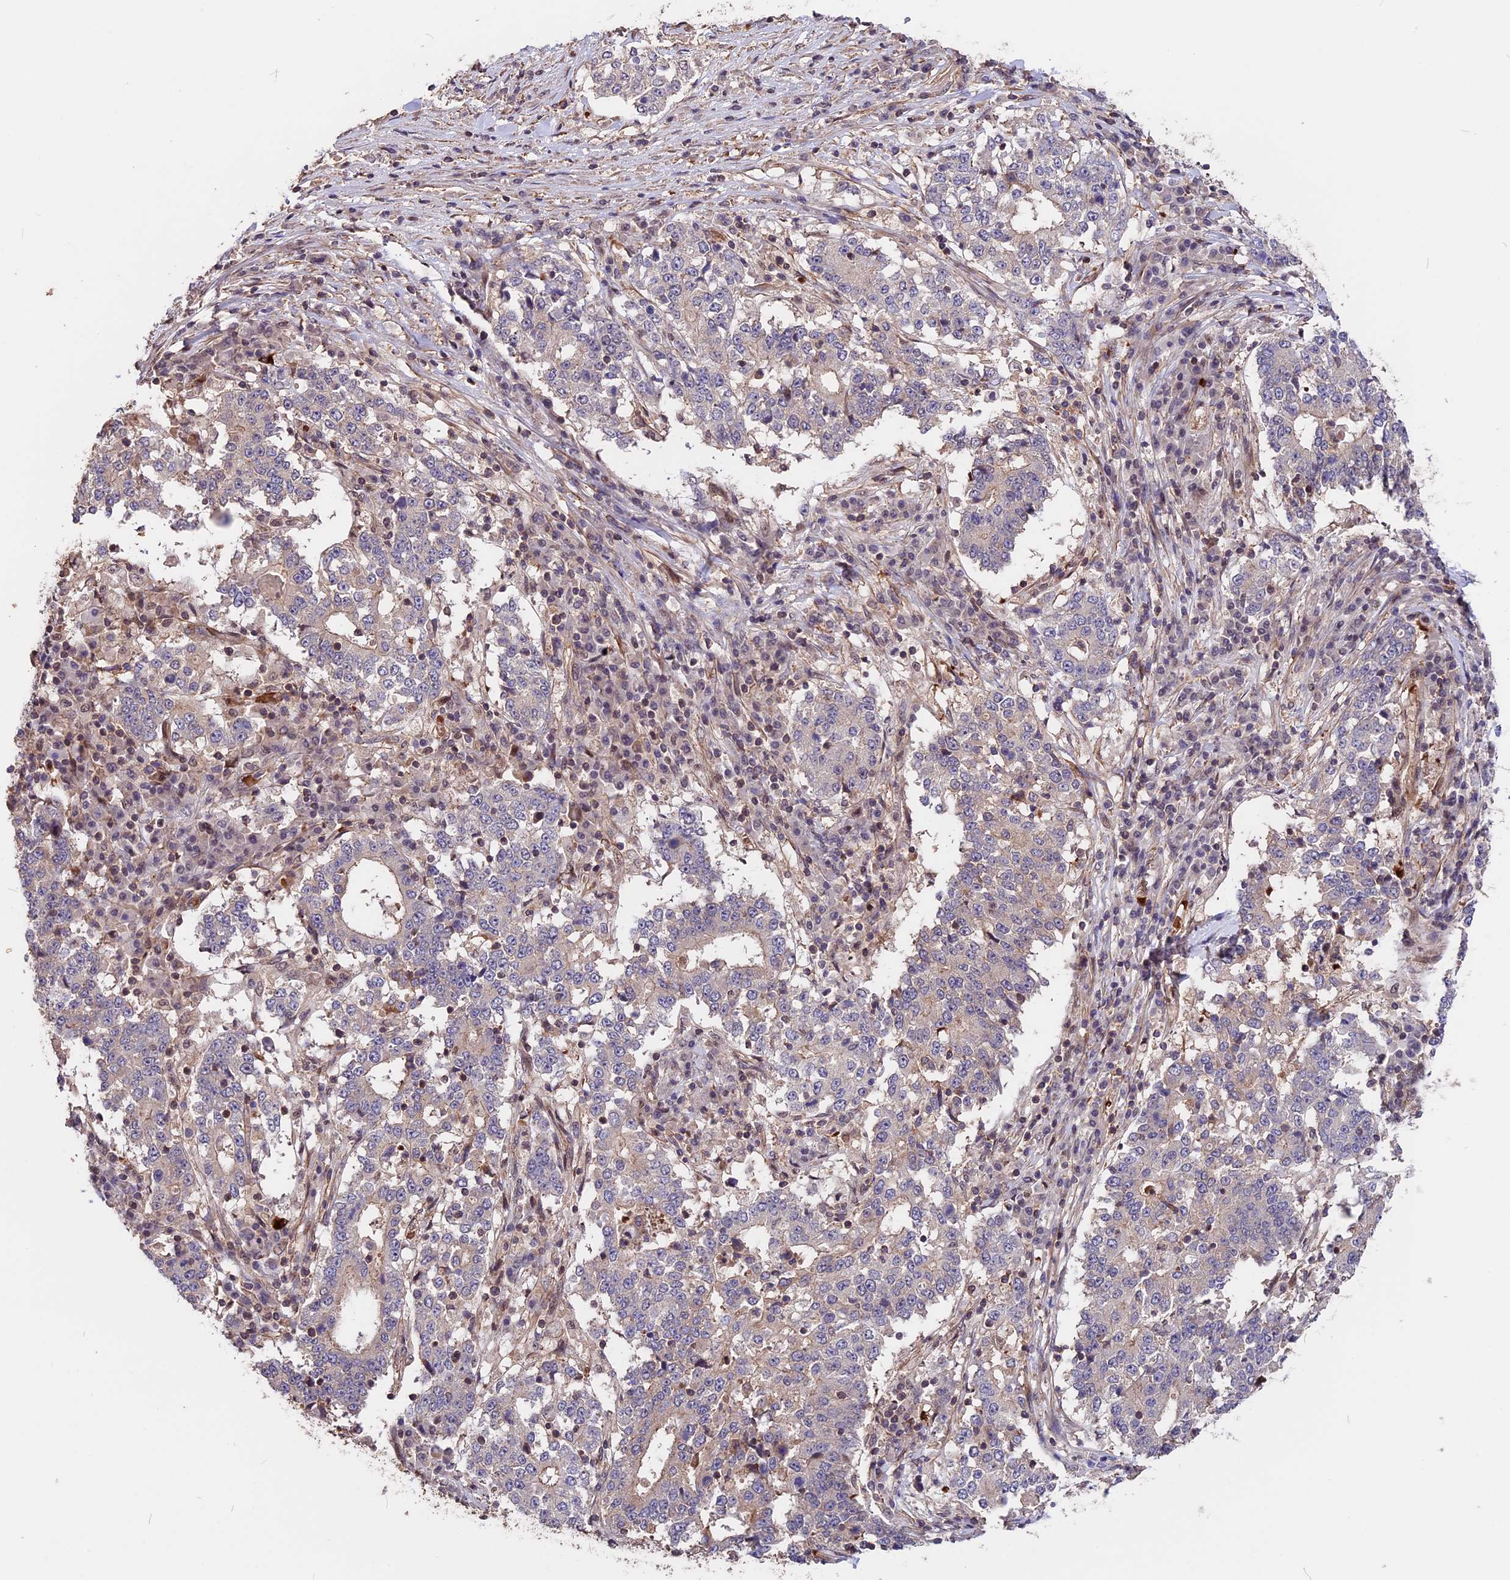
{"staining": {"intensity": "negative", "quantity": "none", "location": "none"}, "tissue": "stomach cancer", "cell_type": "Tumor cells", "image_type": "cancer", "snomed": [{"axis": "morphology", "description": "Adenocarcinoma, NOS"}, {"axis": "topography", "description": "Stomach"}], "caption": "This is an immunohistochemistry histopathology image of human stomach cancer (adenocarcinoma). There is no positivity in tumor cells.", "gene": "ZC3H10", "patient": {"sex": "male", "age": 59}}